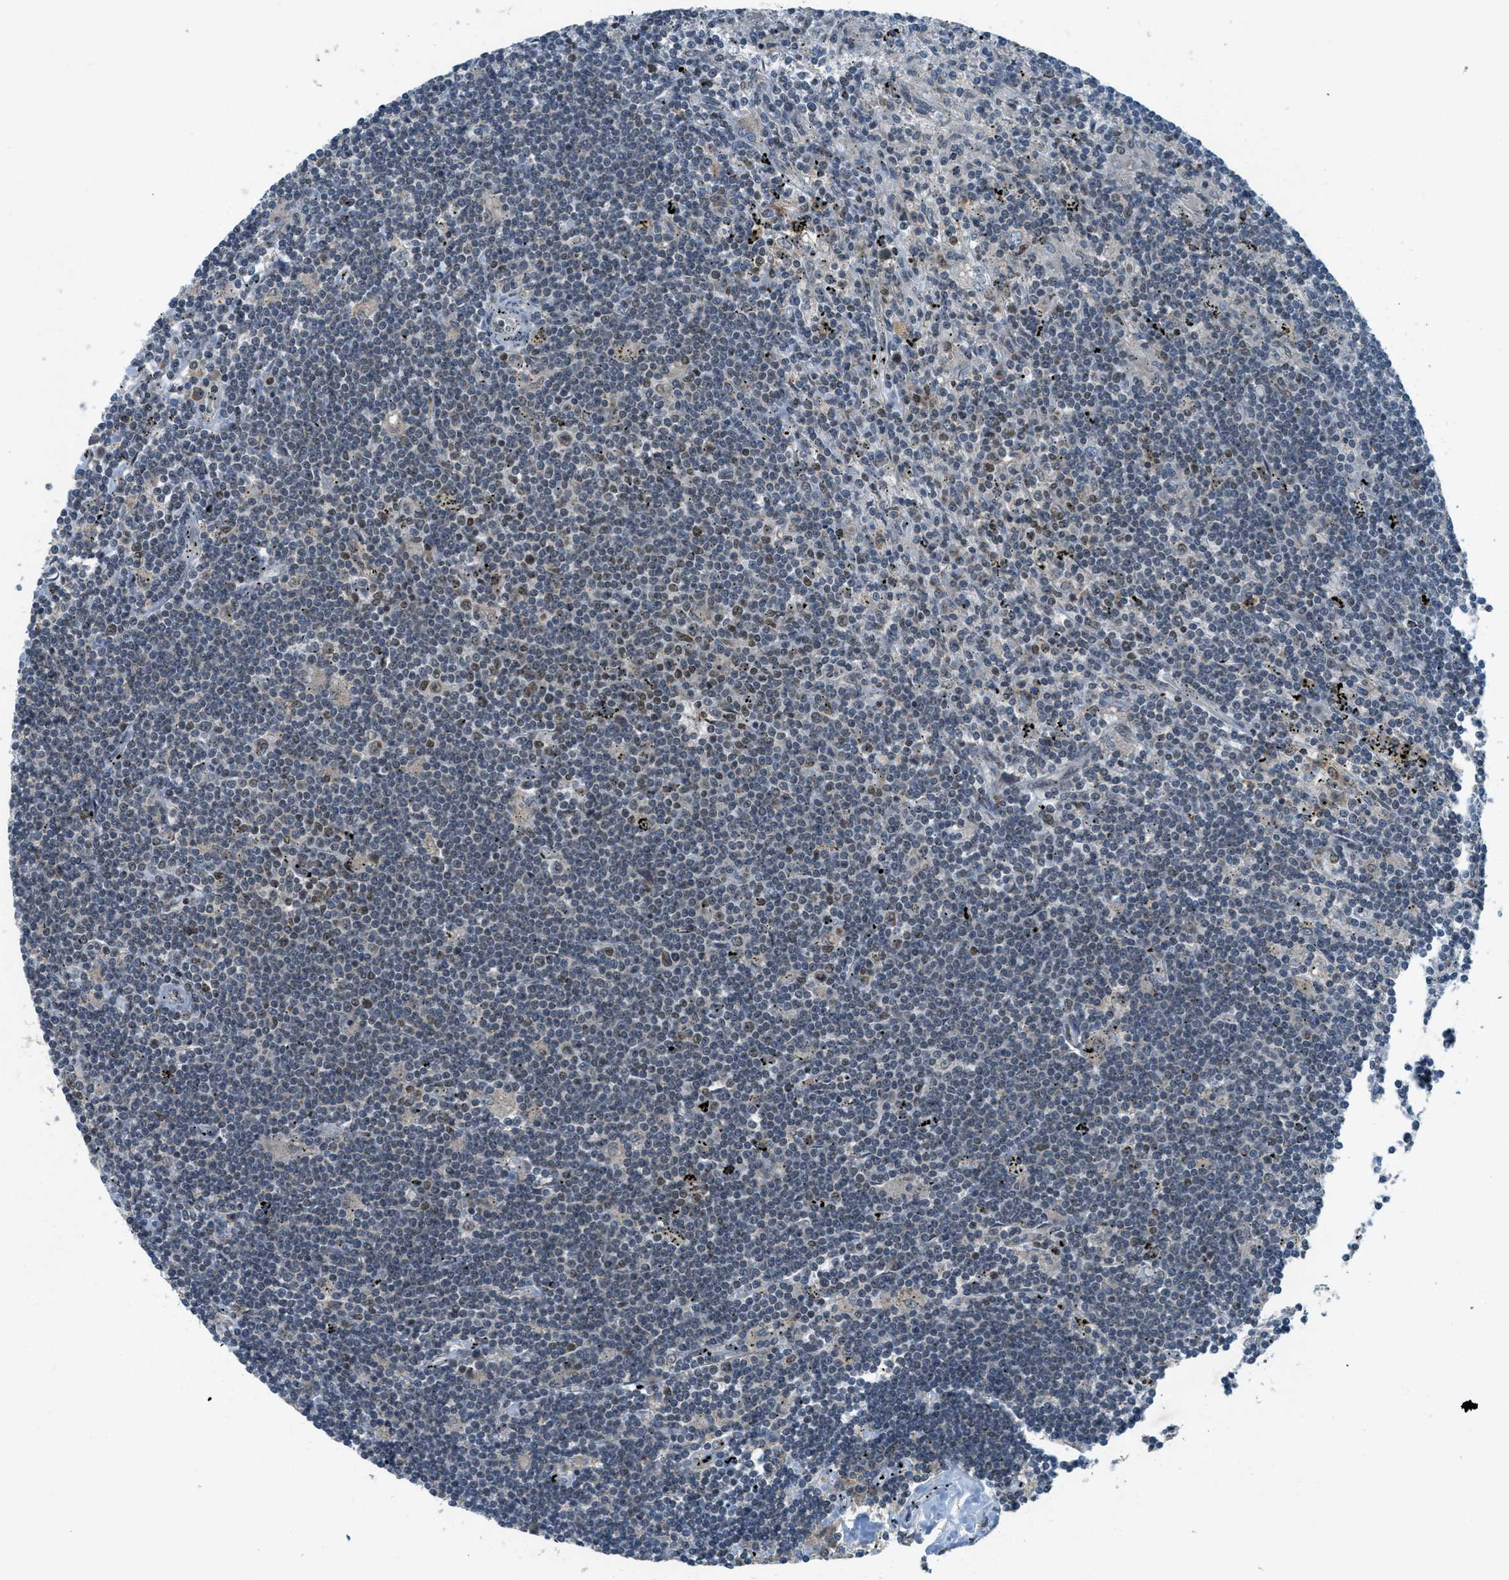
{"staining": {"intensity": "negative", "quantity": "none", "location": "none"}, "tissue": "lymphoma", "cell_type": "Tumor cells", "image_type": "cancer", "snomed": [{"axis": "morphology", "description": "Malignant lymphoma, non-Hodgkin's type, Low grade"}, {"axis": "topography", "description": "Spleen"}], "caption": "The immunohistochemistry (IHC) histopathology image has no significant expression in tumor cells of low-grade malignant lymphoma, non-Hodgkin's type tissue. Brightfield microscopy of immunohistochemistry stained with DAB (3,3'-diaminobenzidine) (brown) and hematoxylin (blue), captured at high magnification.", "gene": "TCF20", "patient": {"sex": "male", "age": 76}}